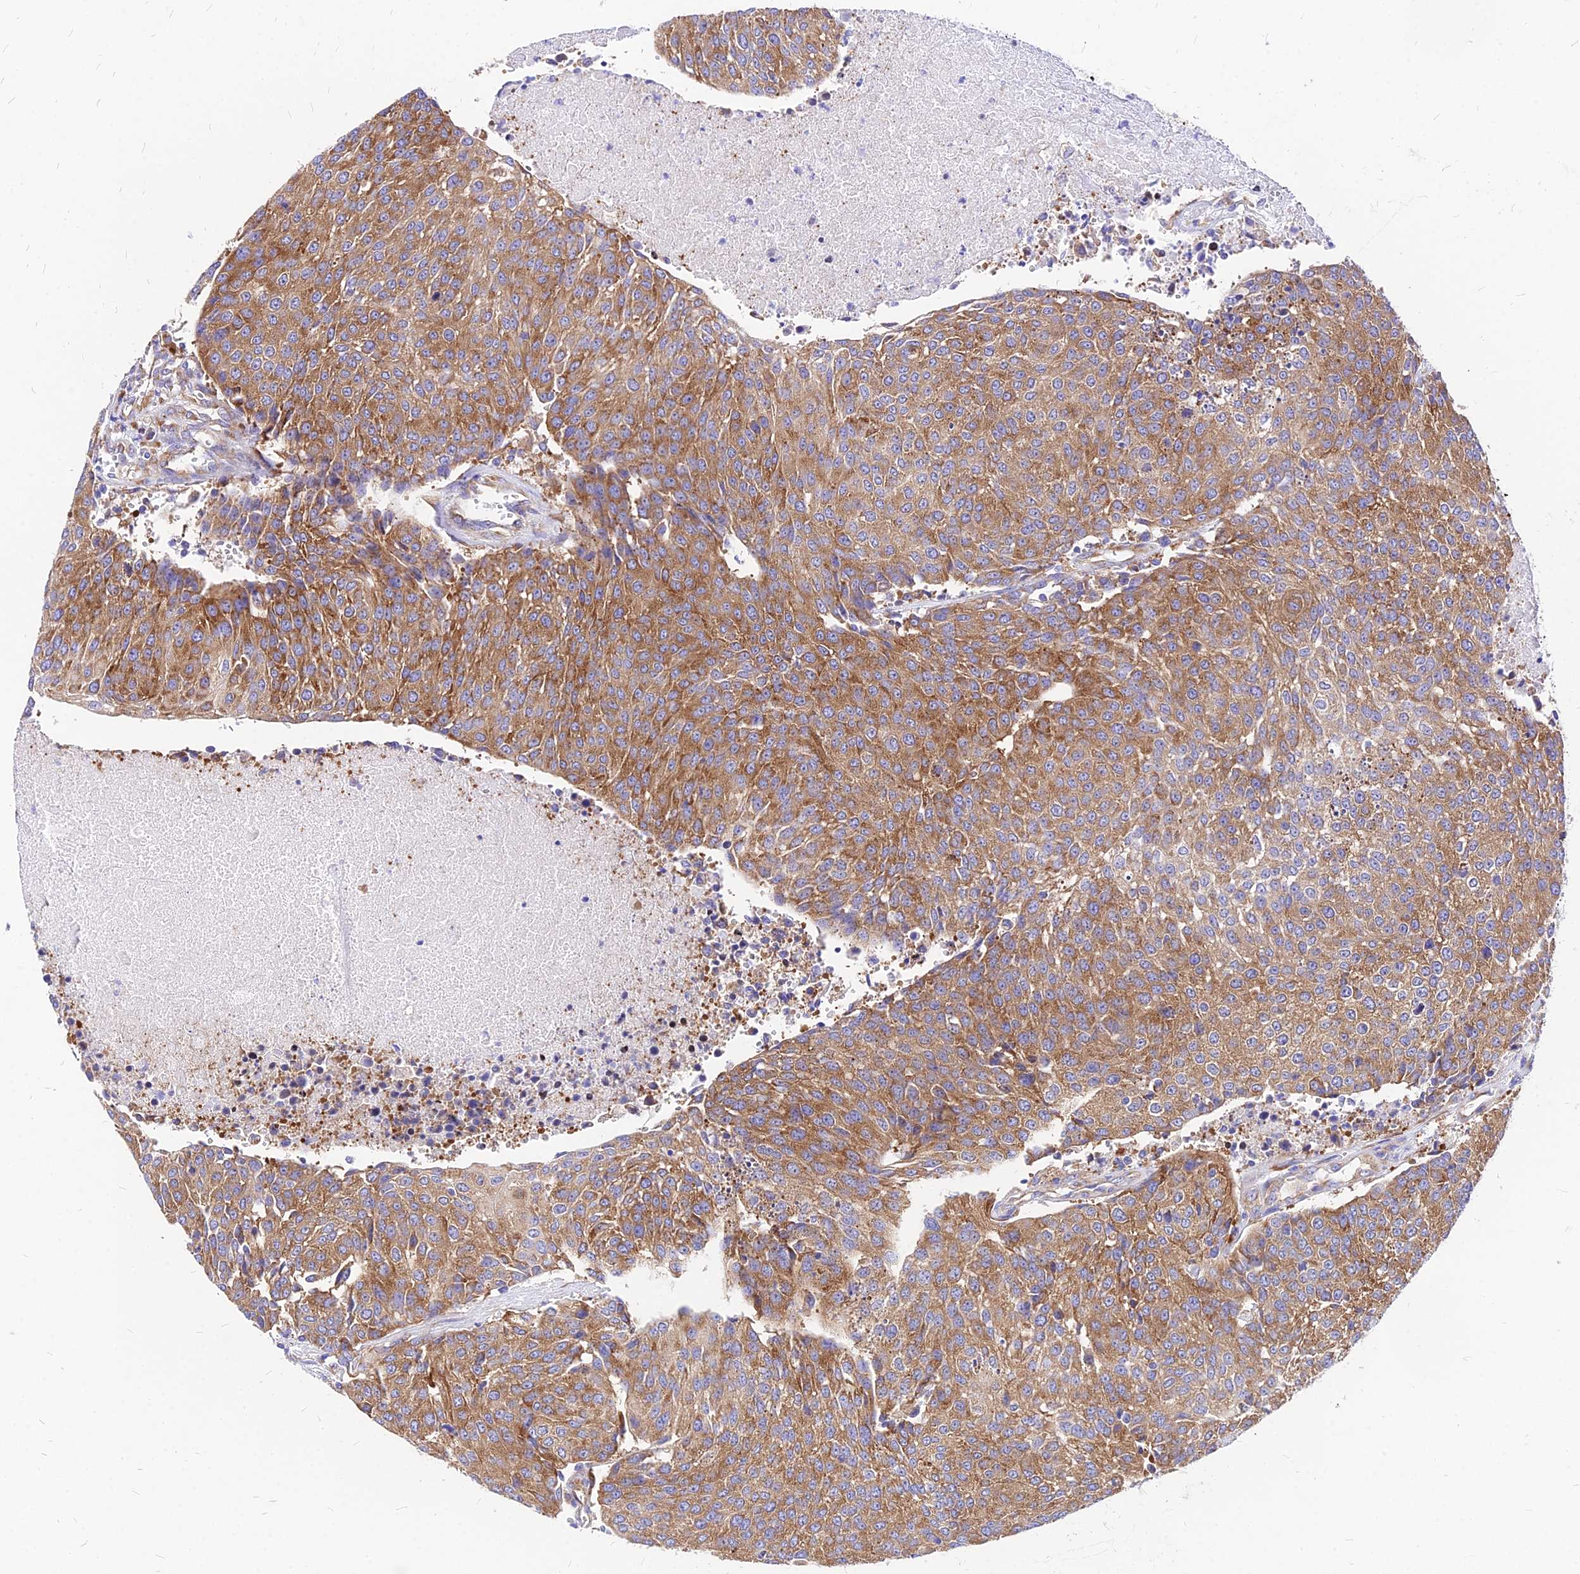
{"staining": {"intensity": "moderate", "quantity": ">75%", "location": "cytoplasmic/membranous"}, "tissue": "urothelial cancer", "cell_type": "Tumor cells", "image_type": "cancer", "snomed": [{"axis": "morphology", "description": "Urothelial carcinoma, High grade"}, {"axis": "topography", "description": "Urinary bladder"}], "caption": "Protein analysis of high-grade urothelial carcinoma tissue demonstrates moderate cytoplasmic/membranous expression in about >75% of tumor cells. Using DAB (3,3'-diaminobenzidine) (brown) and hematoxylin (blue) stains, captured at high magnification using brightfield microscopy.", "gene": "RPL19", "patient": {"sex": "female", "age": 85}}